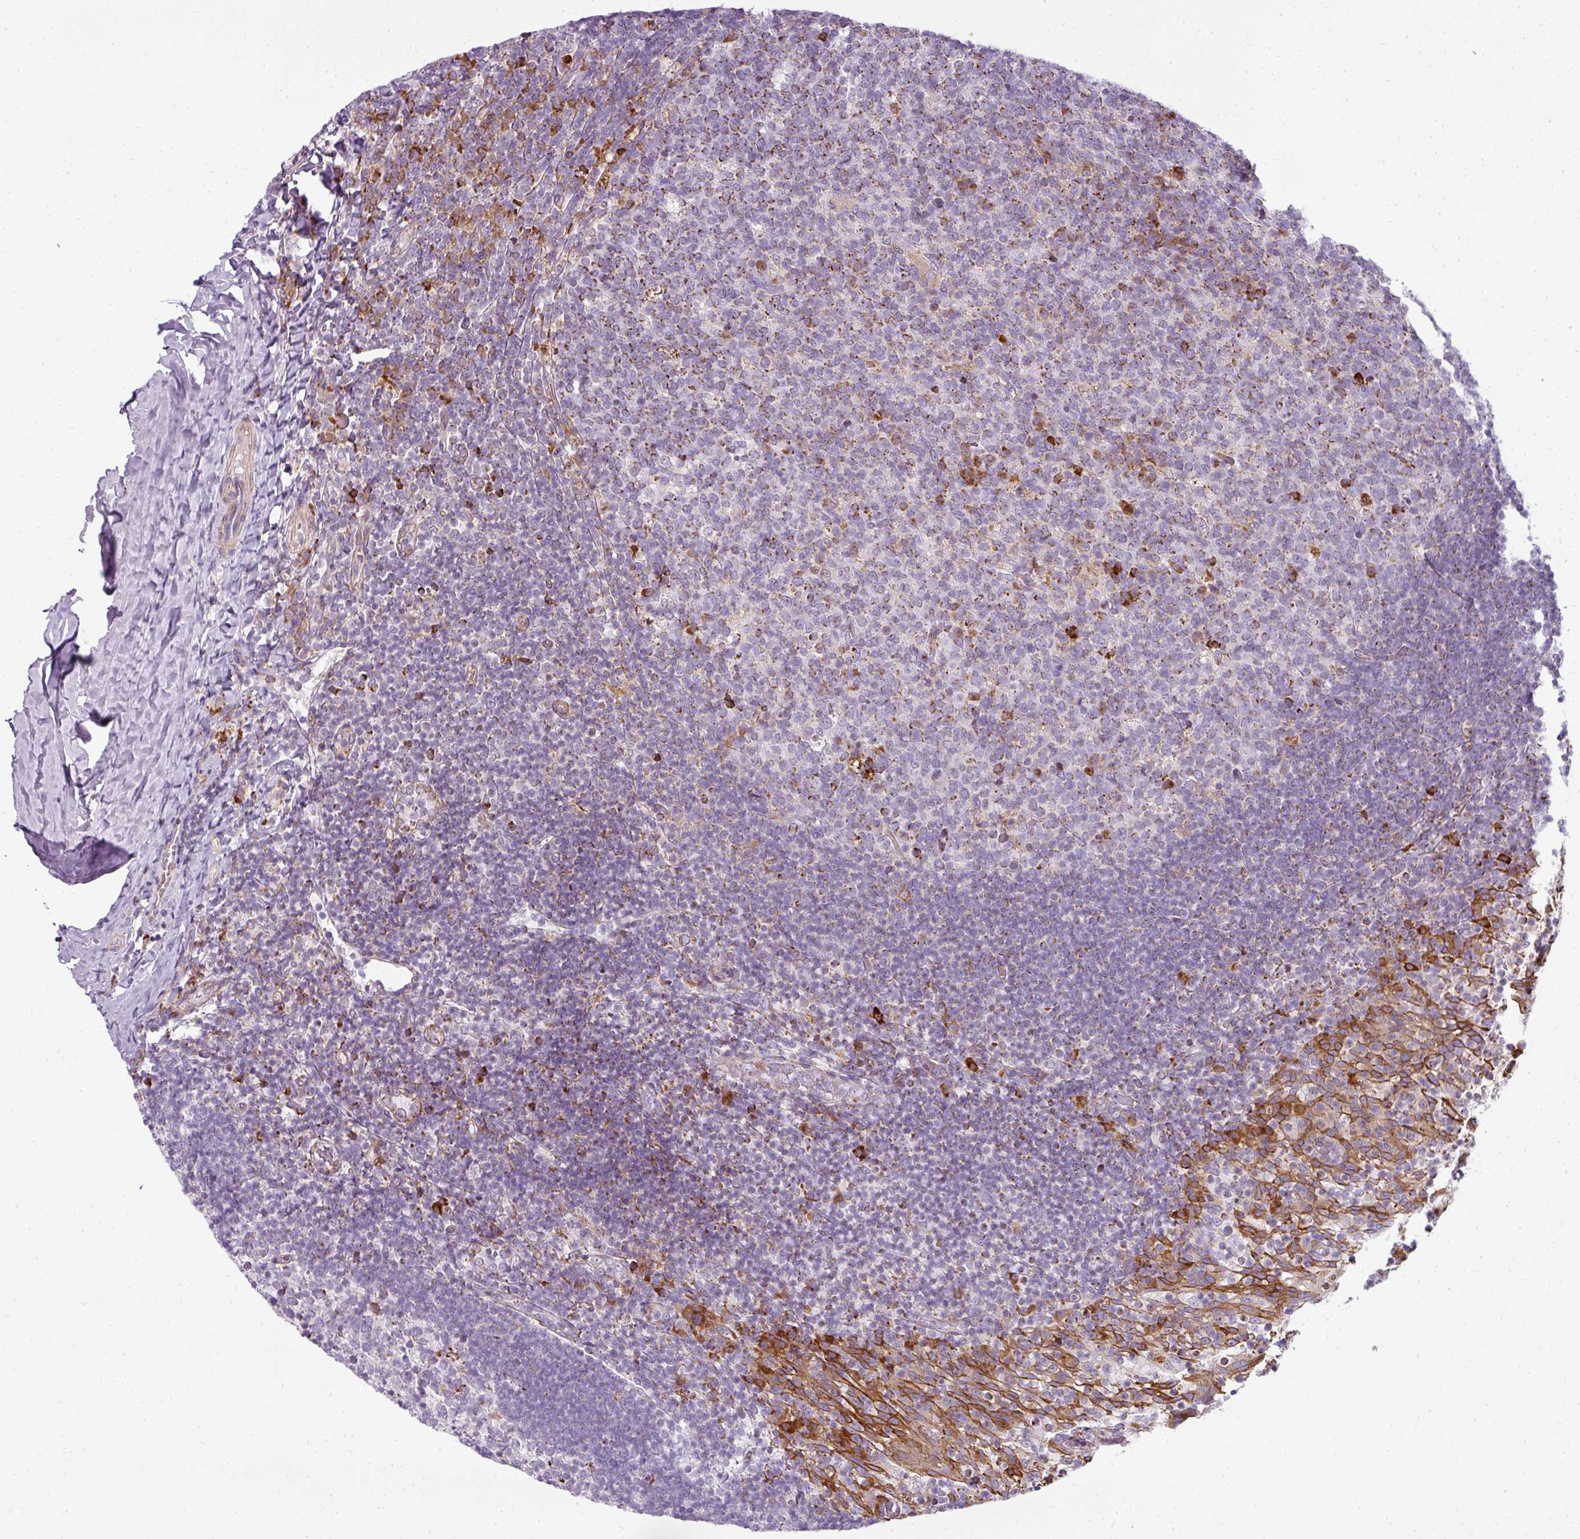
{"staining": {"intensity": "strong", "quantity": "<25%", "location": "cytoplasmic/membranous"}, "tissue": "tonsil", "cell_type": "Germinal center cells", "image_type": "normal", "snomed": [{"axis": "morphology", "description": "Normal tissue, NOS"}, {"axis": "topography", "description": "Tonsil"}], "caption": "Immunohistochemistry staining of normal tonsil, which reveals medium levels of strong cytoplasmic/membranous positivity in approximately <25% of germinal center cells indicating strong cytoplasmic/membranous protein staining. The staining was performed using DAB (3,3'-diaminobenzidine) (brown) for protein detection and nuclei were counterstained in hematoxylin (blue).", "gene": "ANKRD18A", "patient": {"sex": "female", "age": 10}}